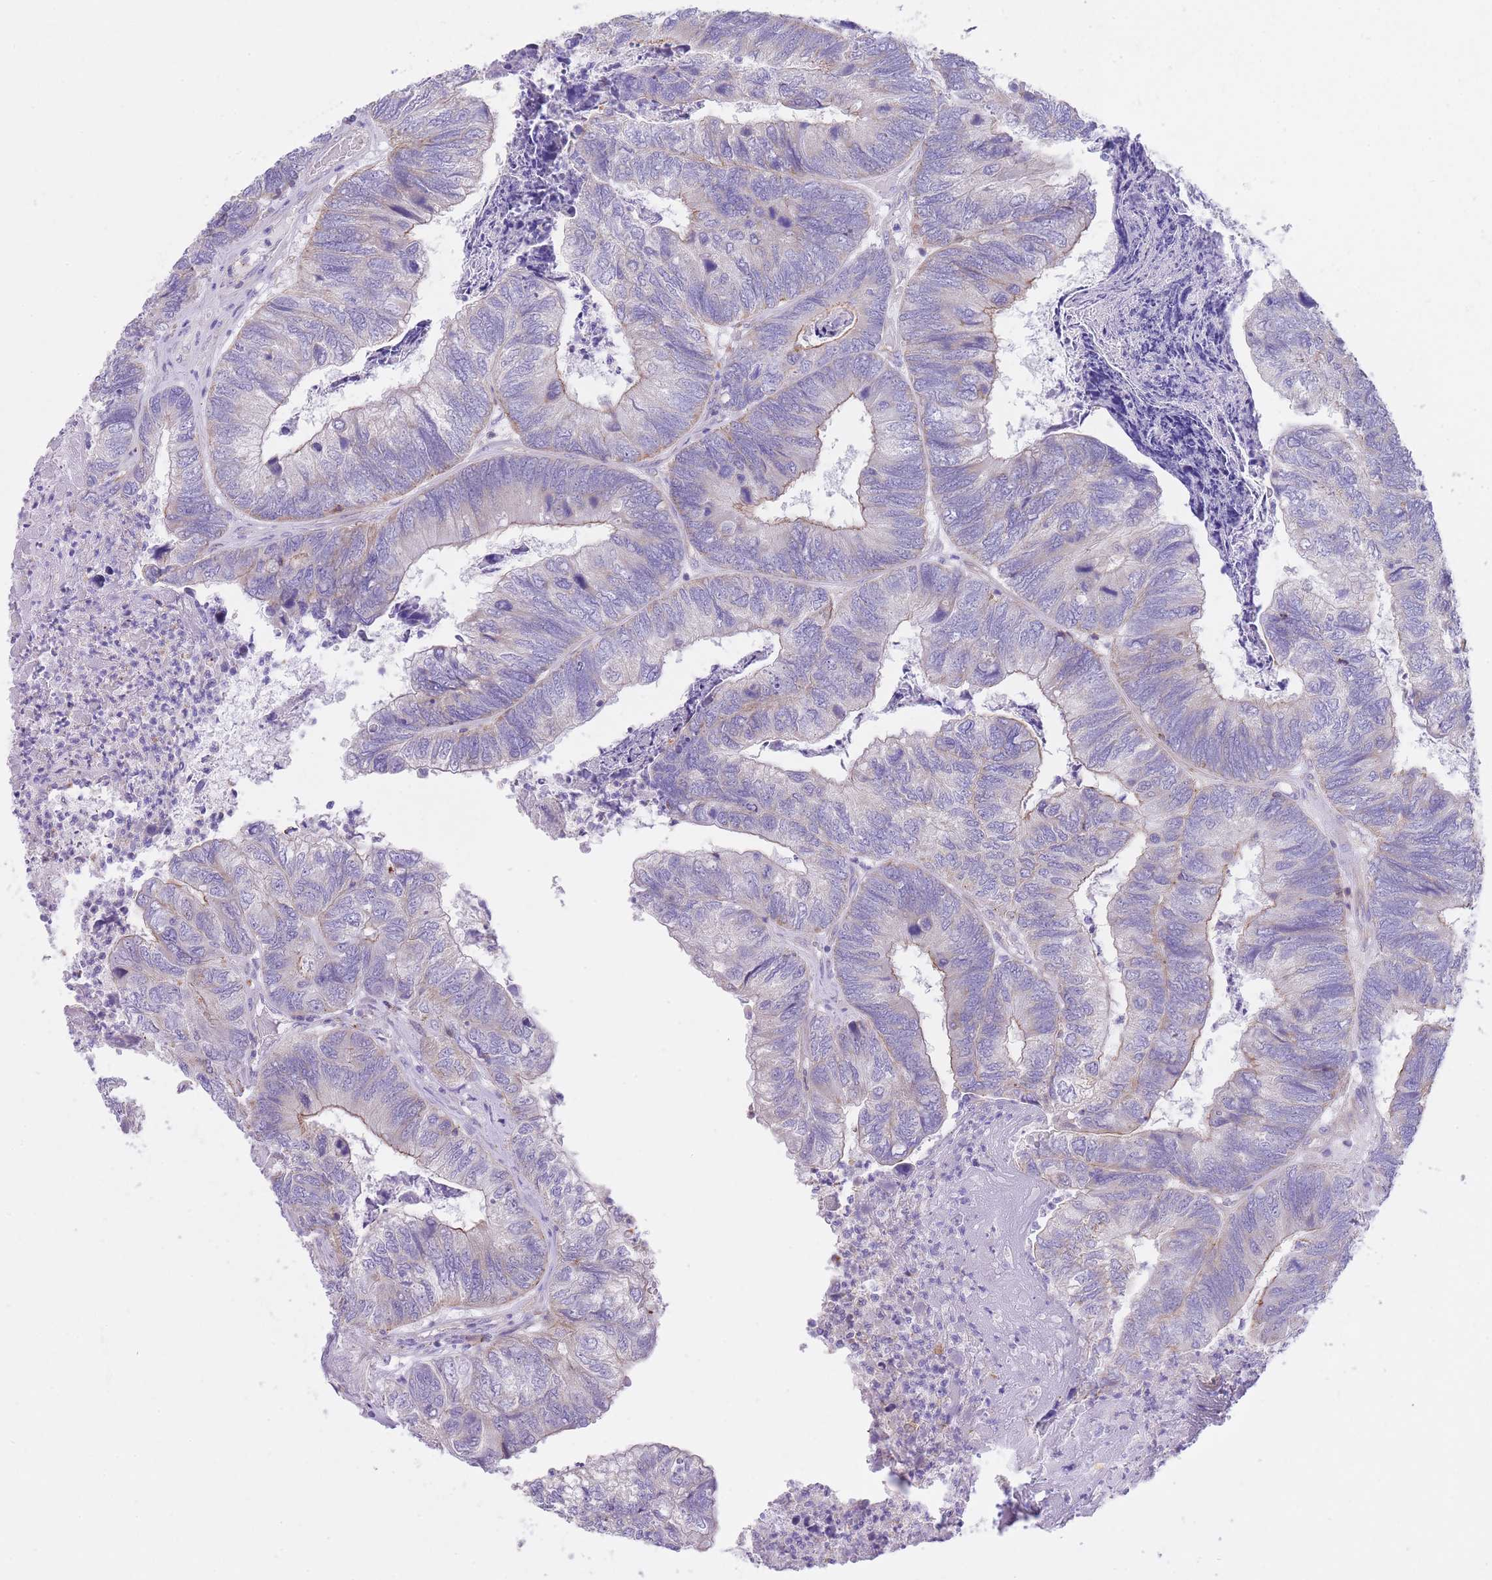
{"staining": {"intensity": "negative", "quantity": "none", "location": "none"}, "tissue": "colorectal cancer", "cell_type": "Tumor cells", "image_type": "cancer", "snomed": [{"axis": "morphology", "description": "Adenocarcinoma, NOS"}, {"axis": "topography", "description": "Colon"}], "caption": "Micrograph shows no protein staining in tumor cells of adenocarcinoma (colorectal) tissue. (DAB immunohistochemistry with hematoxylin counter stain).", "gene": "LDB3", "patient": {"sex": "female", "age": 67}}